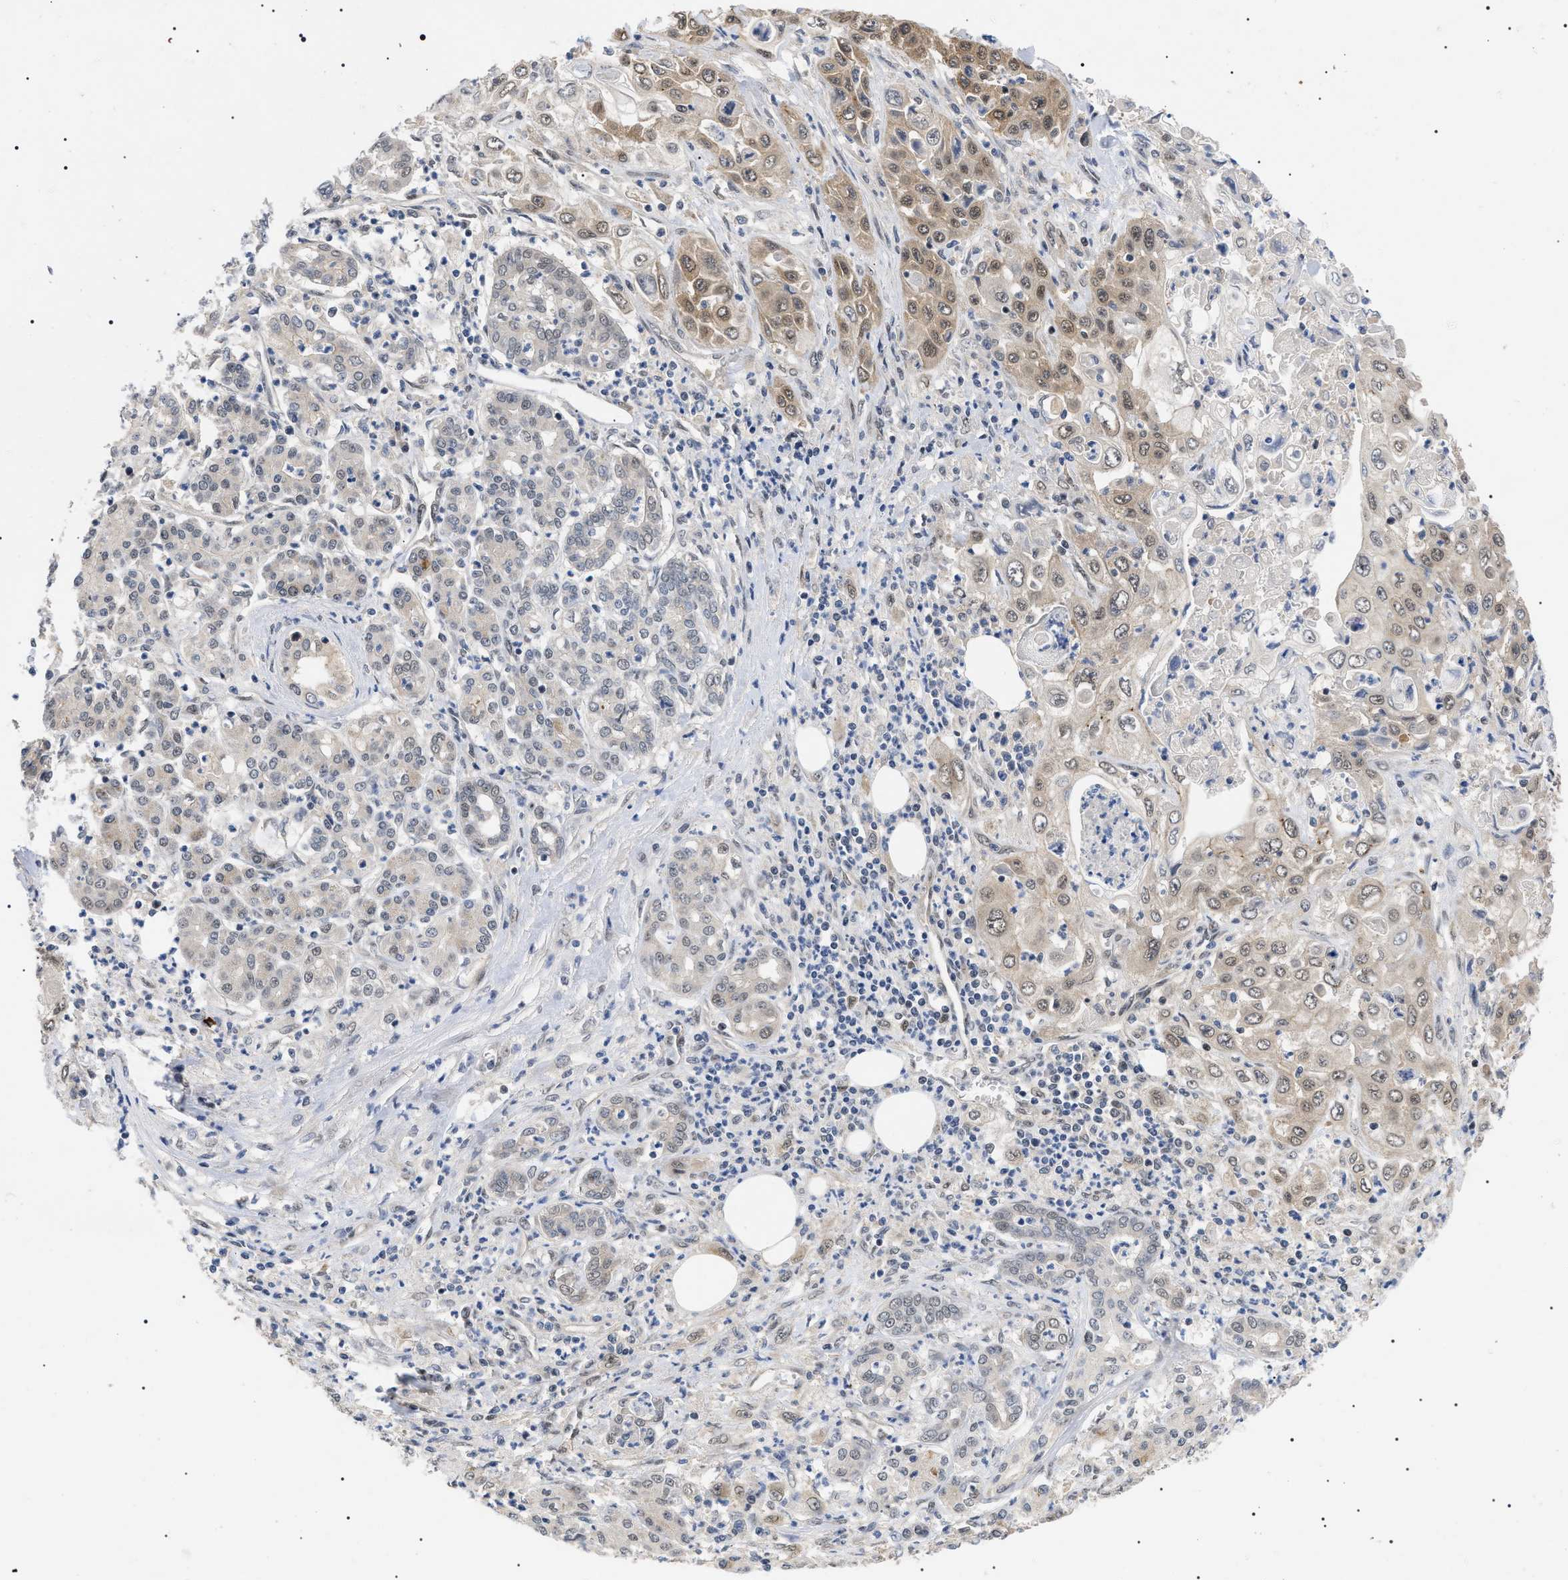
{"staining": {"intensity": "moderate", "quantity": ">75%", "location": "cytoplasmic/membranous,nuclear"}, "tissue": "pancreatic cancer", "cell_type": "Tumor cells", "image_type": "cancer", "snomed": [{"axis": "morphology", "description": "Adenocarcinoma, NOS"}, {"axis": "topography", "description": "Pancreas"}], "caption": "The micrograph reveals staining of pancreatic cancer (adenocarcinoma), revealing moderate cytoplasmic/membranous and nuclear protein positivity (brown color) within tumor cells. Immunohistochemistry stains the protein of interest in brown and the nuclei are stained blue.", "gene": "GARRE1", "patient": {"sex": "male", "age": 70}}